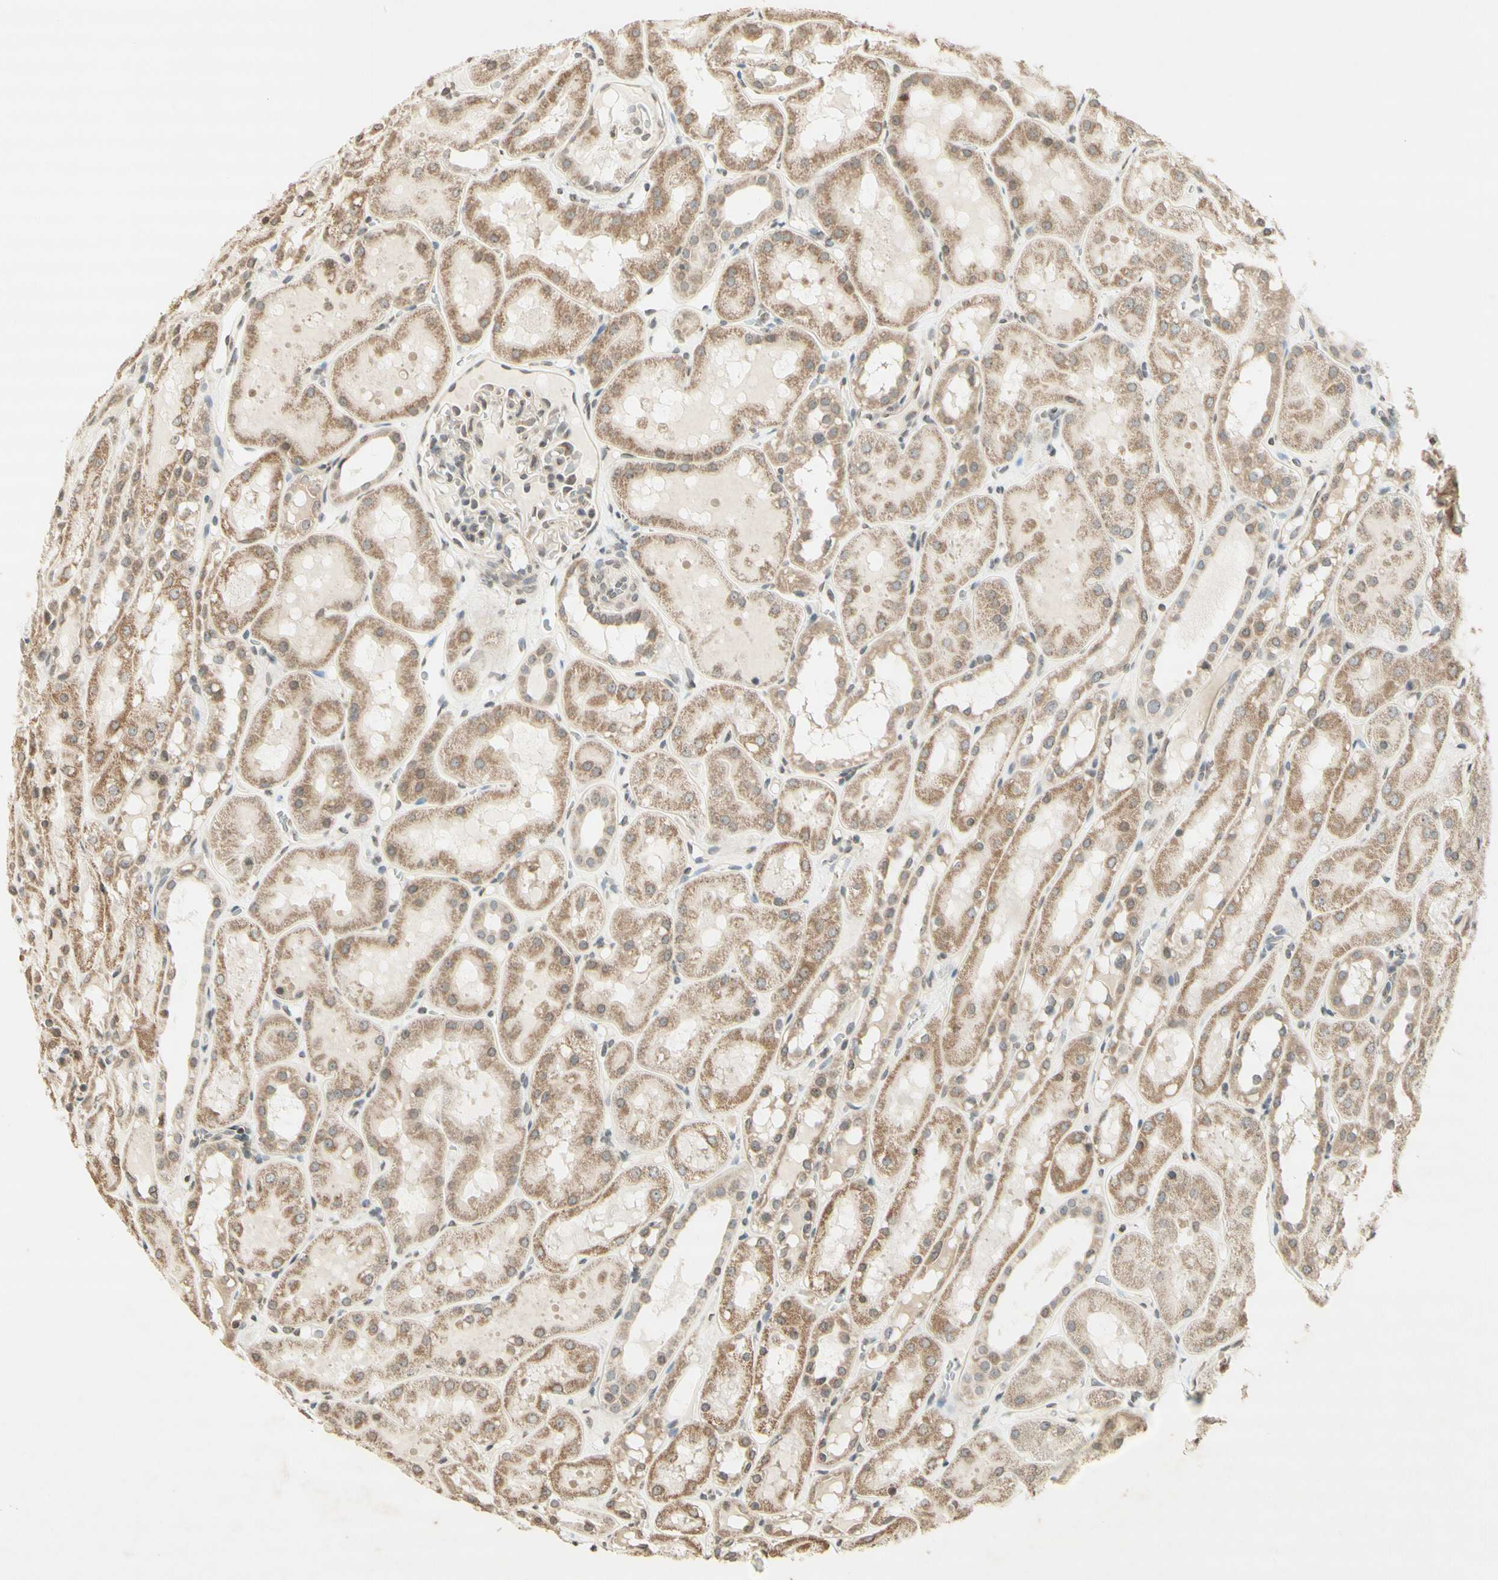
{"staining": {"intensity": "weak", "quantity": "<25%", "location": "cytoplasmic/membranous,nuclear"}, "tissue": "kidney", "cell_type": "Cells in glomeruli", "image_type": "normal", "snomed": [{"axis": "morphology", "description": "Normal tissue, NOS"}, {"axis": "topography", "description": "Kidney"}, {"axis": "topography", "description": "Urinary bladder"}], "caption": "This is an immunohistochemistry (IHC) image of benign human kidney. There is no positivity in cells in glomeruli.", "gene": "CCNI", "patient": {"sex": "male", "age": 16}}